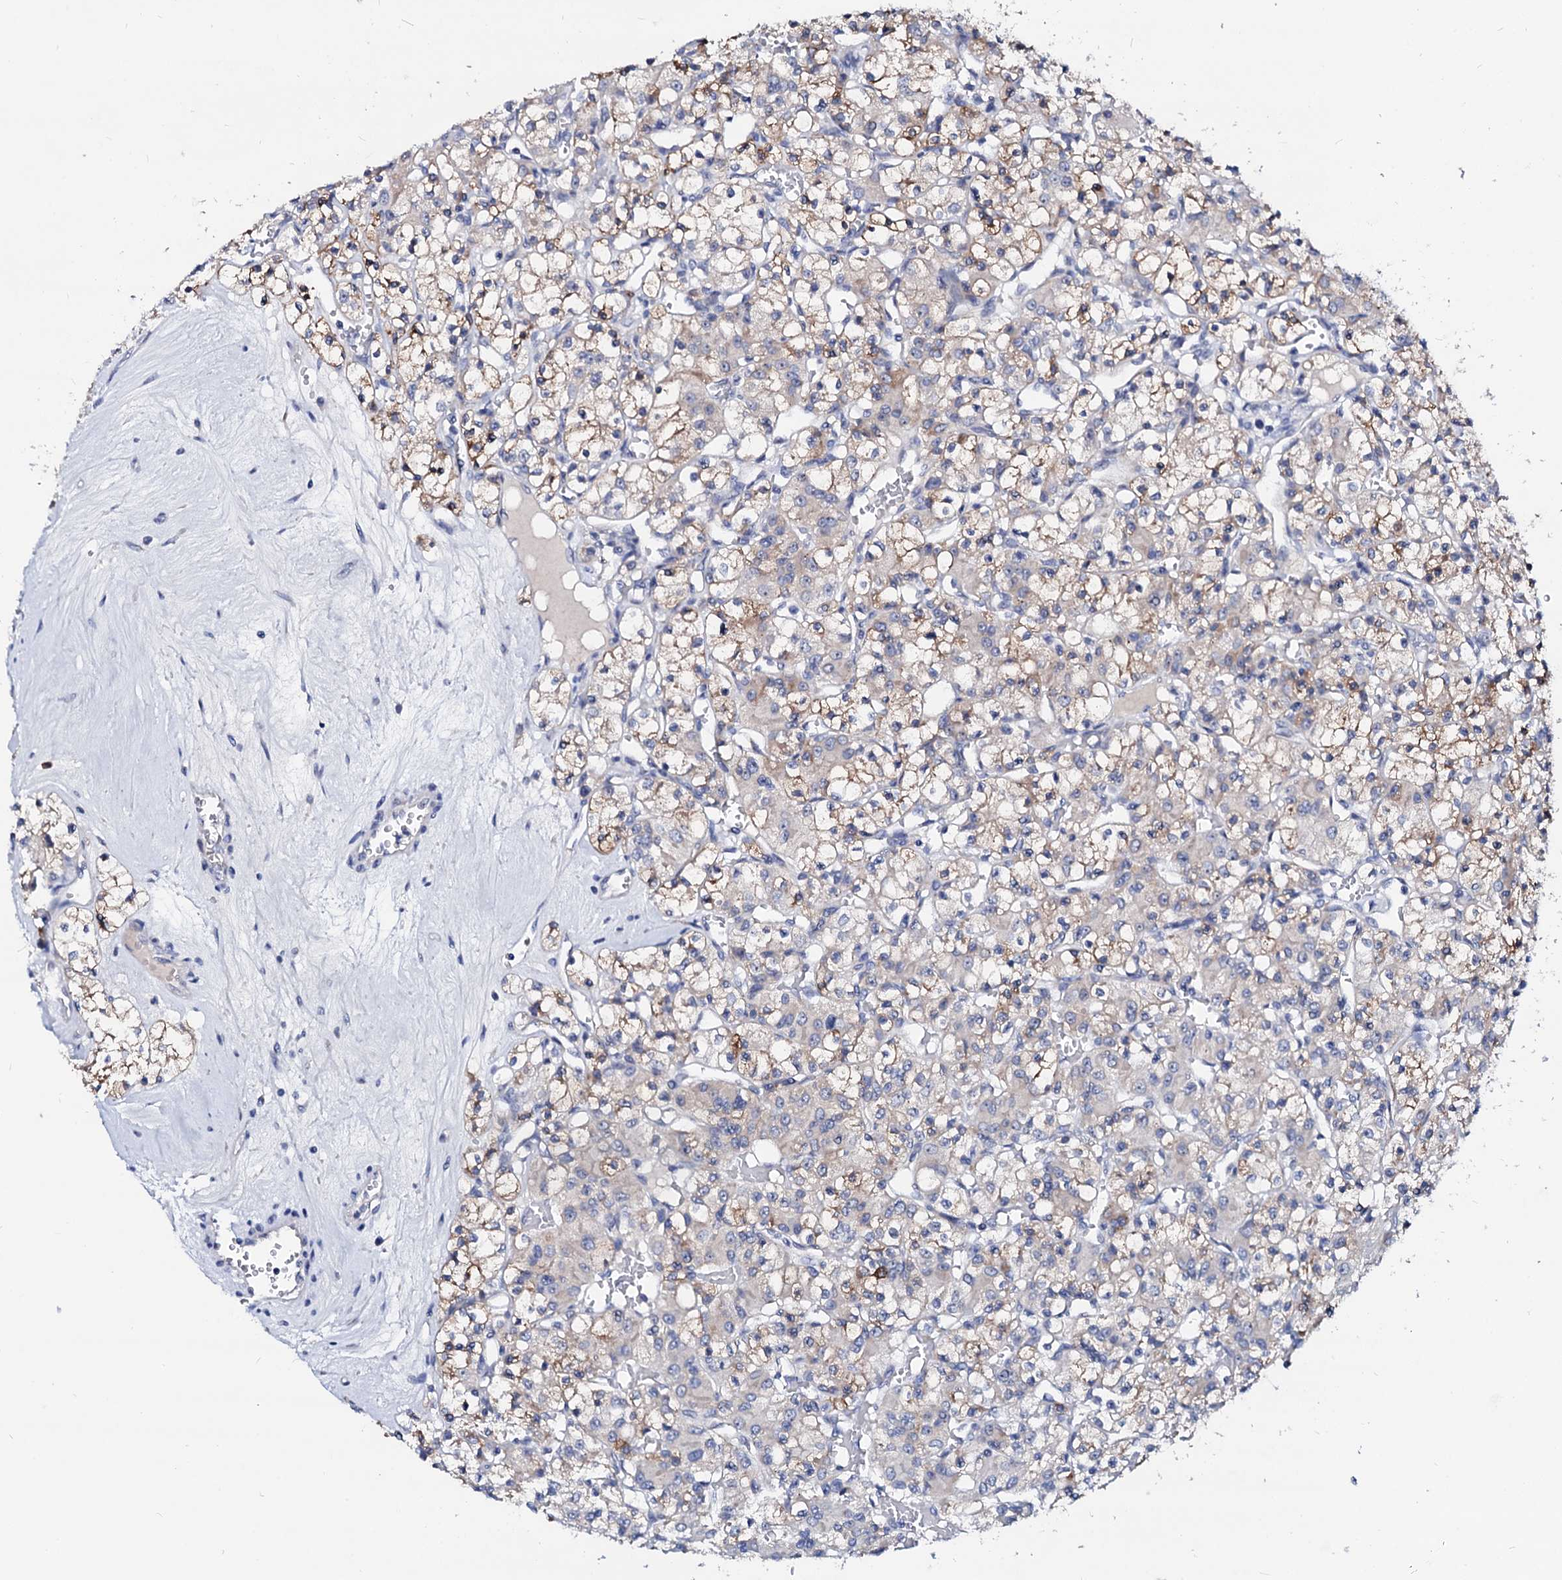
{"staining": {"intensity": "weak", "quantity": "25%-75%", "location": "cytoplasmic/membranous"}, "tissue": "renal cancer", "cell_type": "Tumor cells", "image_type": "cancer", "snomed": [{"axis": "morphology", "description": "Adenocarcinoma, NOS"}, {"axis": "topography", "description": "Kidney"}], "caption": "Brown immunohistochemical staining in renal cancer (adenocarcinoma) reveals weak cytoplasmic/membranous staining in approximately 25%-75% of tumor cells. (DAB (3,3'-diaminobenzidine) IHC with brightfield microscopy, high magnification).", "gene": "BTBD16", "patient": {"sex": "female", "age": 59}}